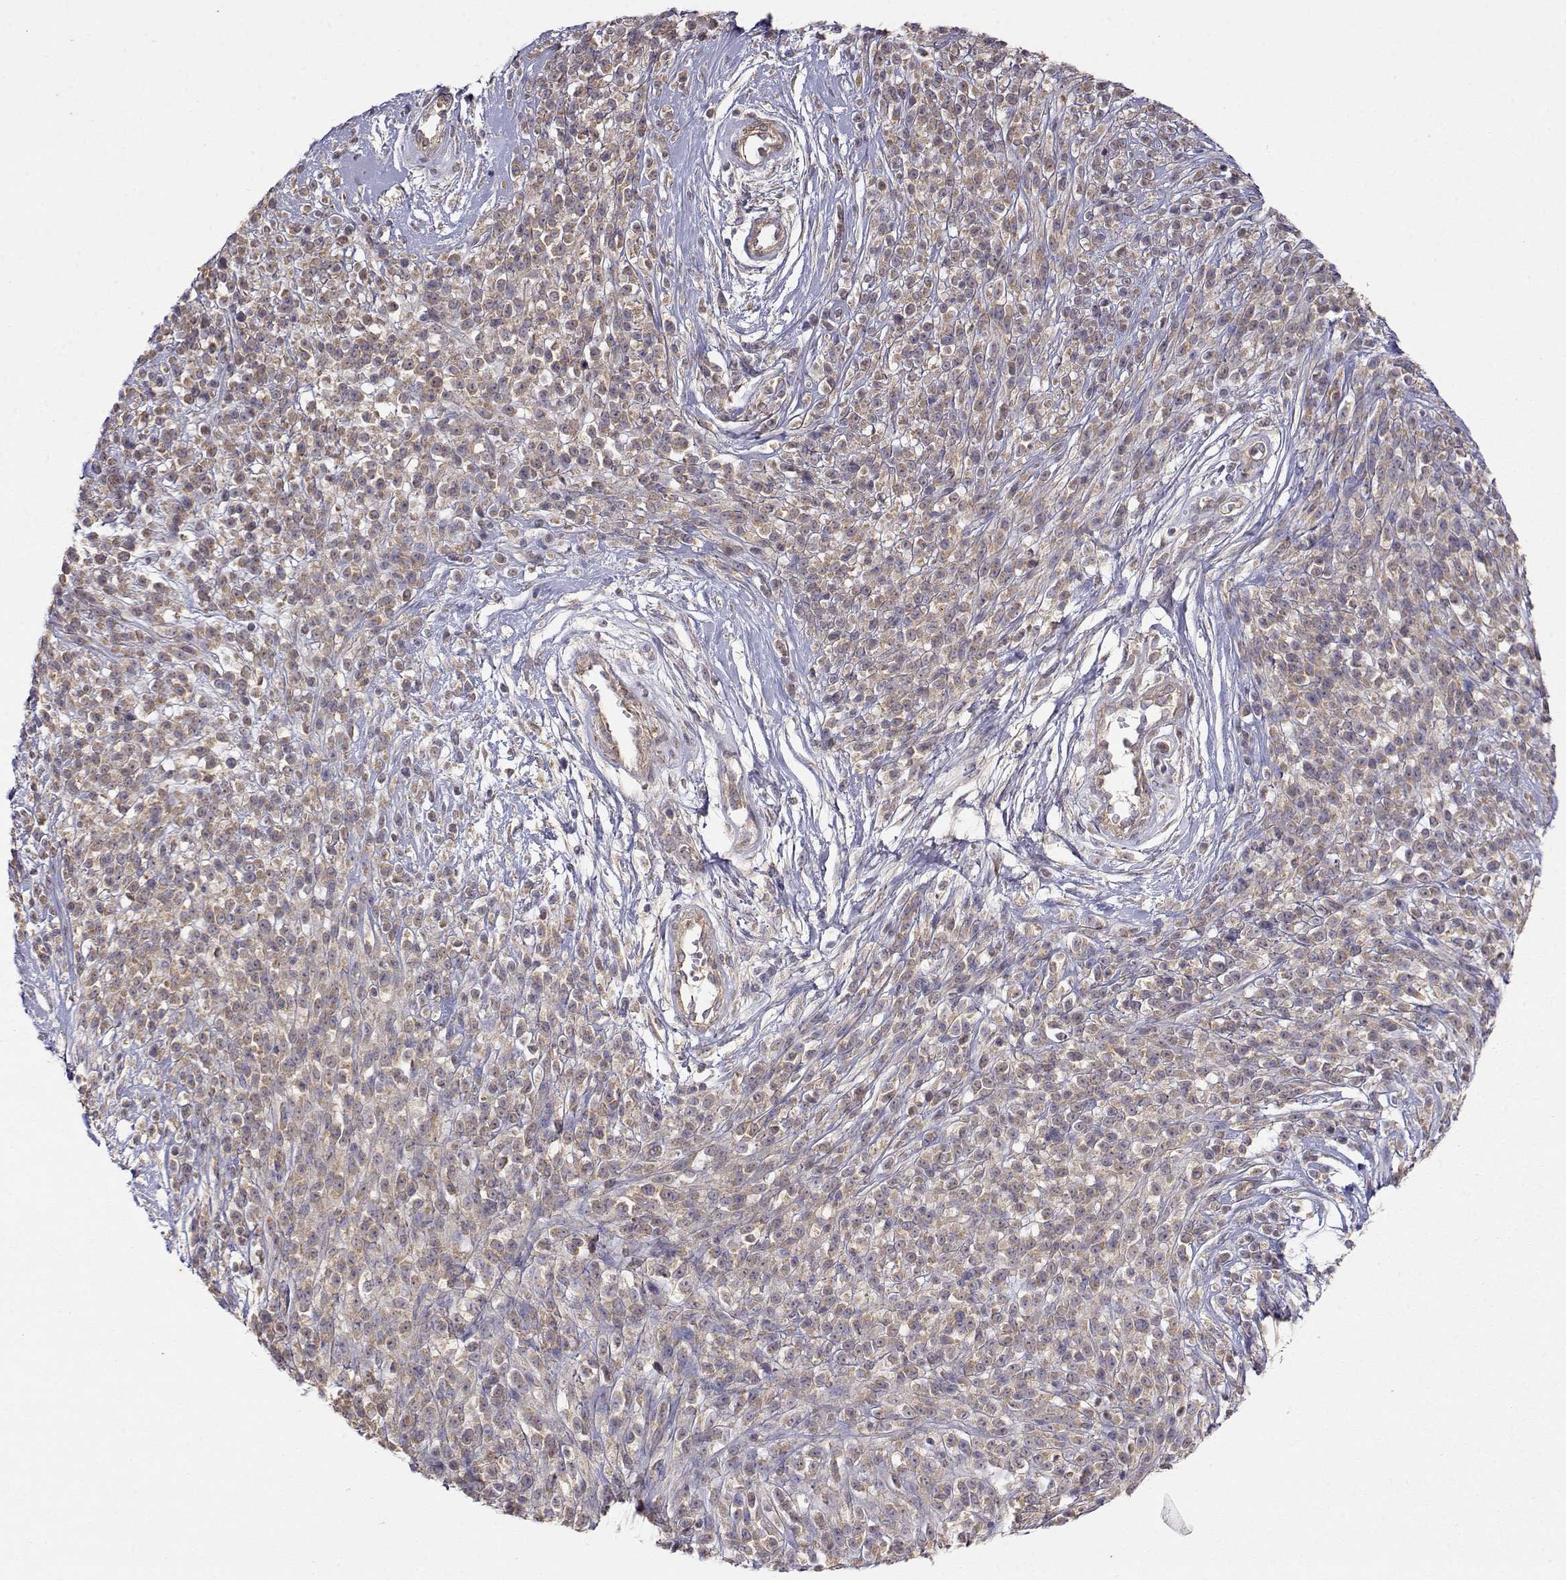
{"staining": {"intensity": "weak", "quantity": ">75%", "location": "cytoplasmic/membranous"}, "tissue": "melanoma", "cell_type": "Tumor cells", "image_type": "cancer", "snomed": [{"axis": "morphology", "description": "Malignant melanoma, NOS"}, {"axis": "topography", "description": "Skin"}, {"axis": "topography", "description": "Skin of trunk"}], "caption": "Human melanoma stained with a protein marker demonstrates weak staining in tumor cells.", "gene": "PAIP1", "patient": {"sex": "male", "age": 74}}